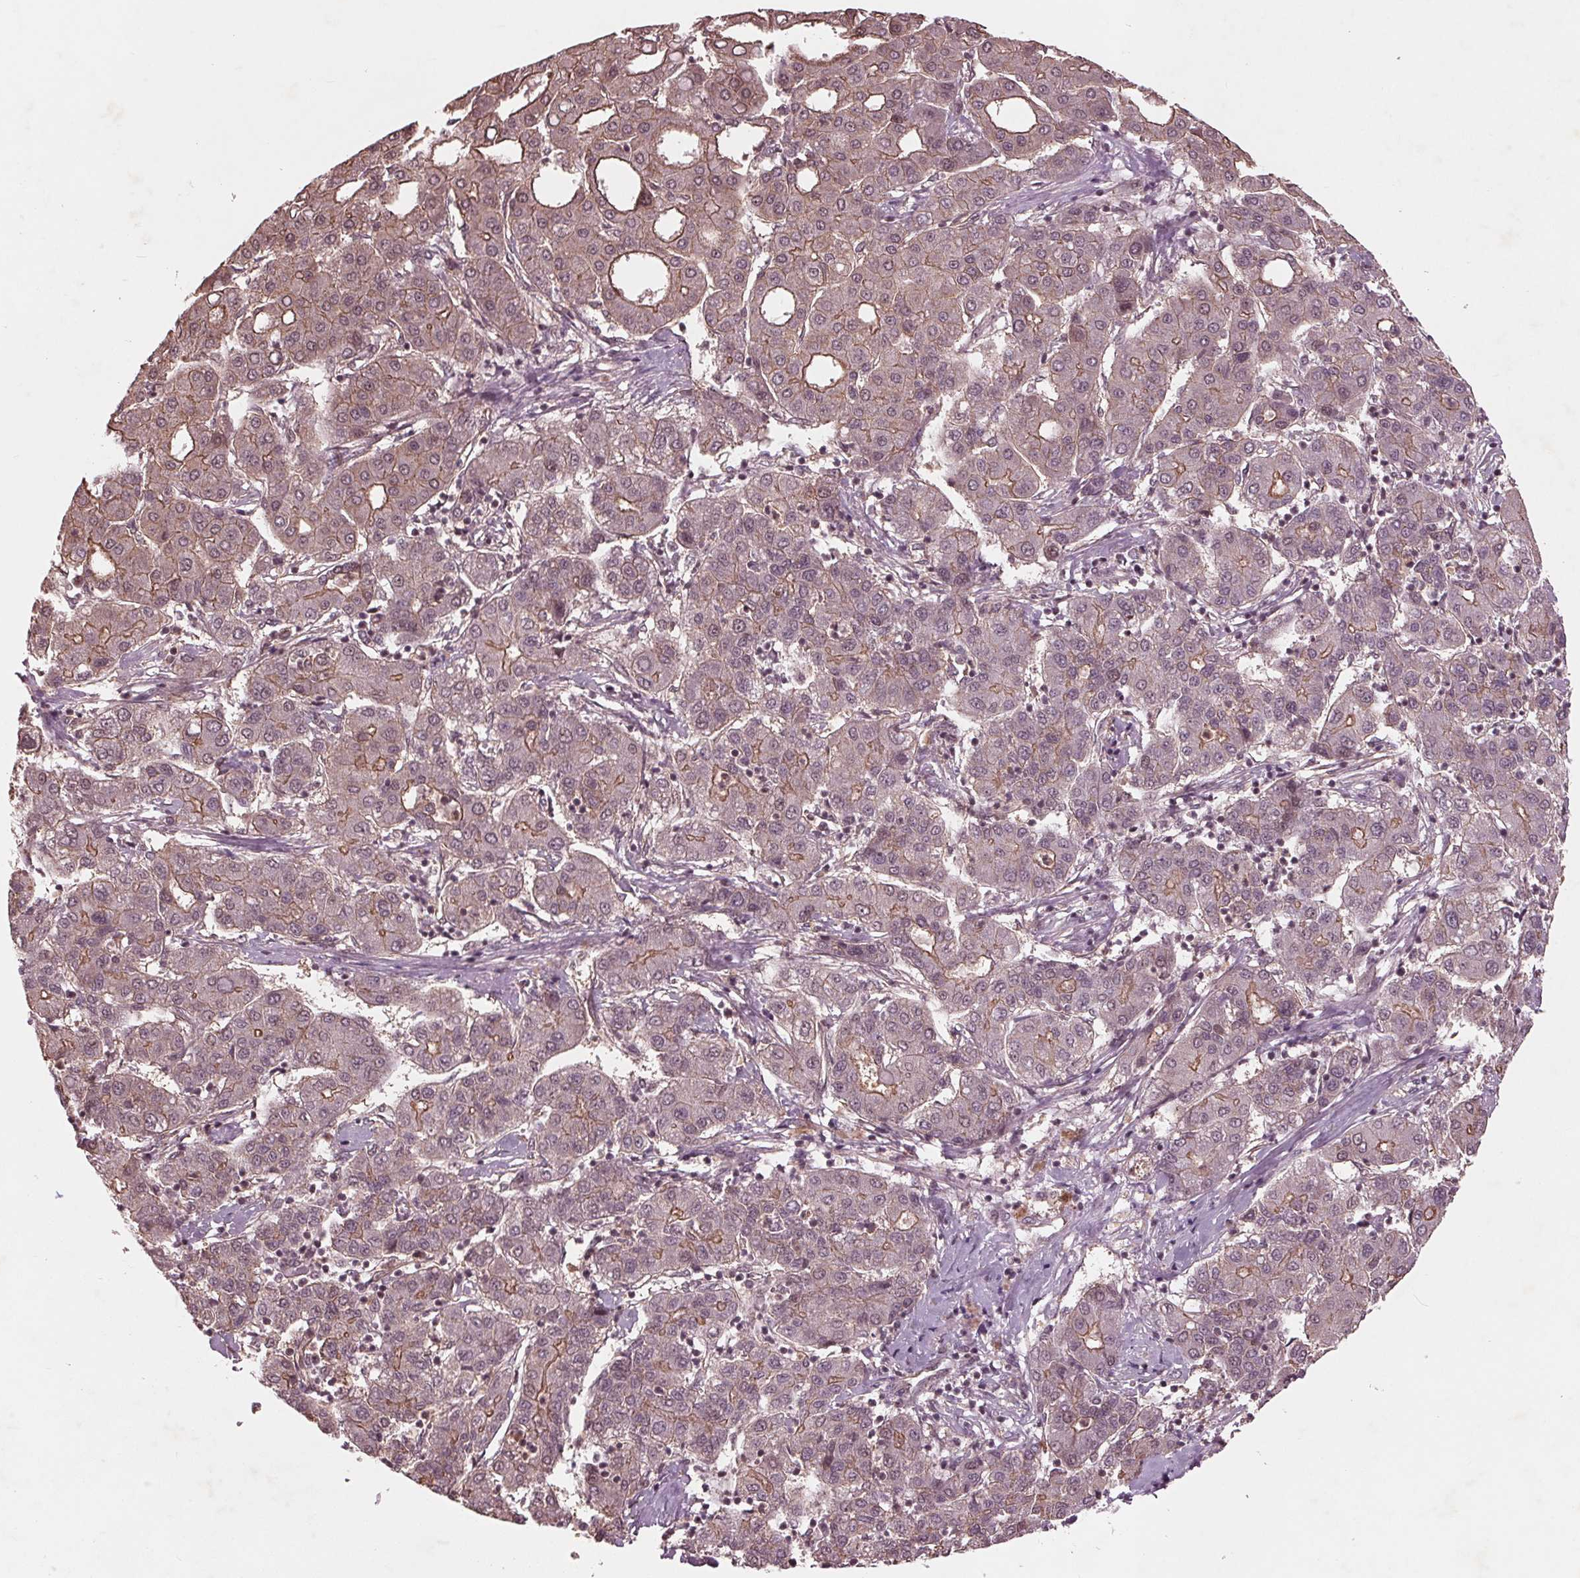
{"staining": {"intensity": "moderate", "quantity": "<25%", "location": "cytoplasmic/membranous"}, "tissue": "liver cancer", "cell_type": "Tumor cells", "image_type": "cancer", "snomed": [{"axis": "morphology", "description": "Carcinoma, Hepatocellular, NOS"}, {"axis": "topography", "description": "Liver"}], "caption": "Brown immunohistochemical staining in liver cancer displays moderate cytoplasmic/membranous positivity in approximately <25% of tumor cells.", "gene": "BTBD1", "patient": {"sex": "male", "age": 65}}